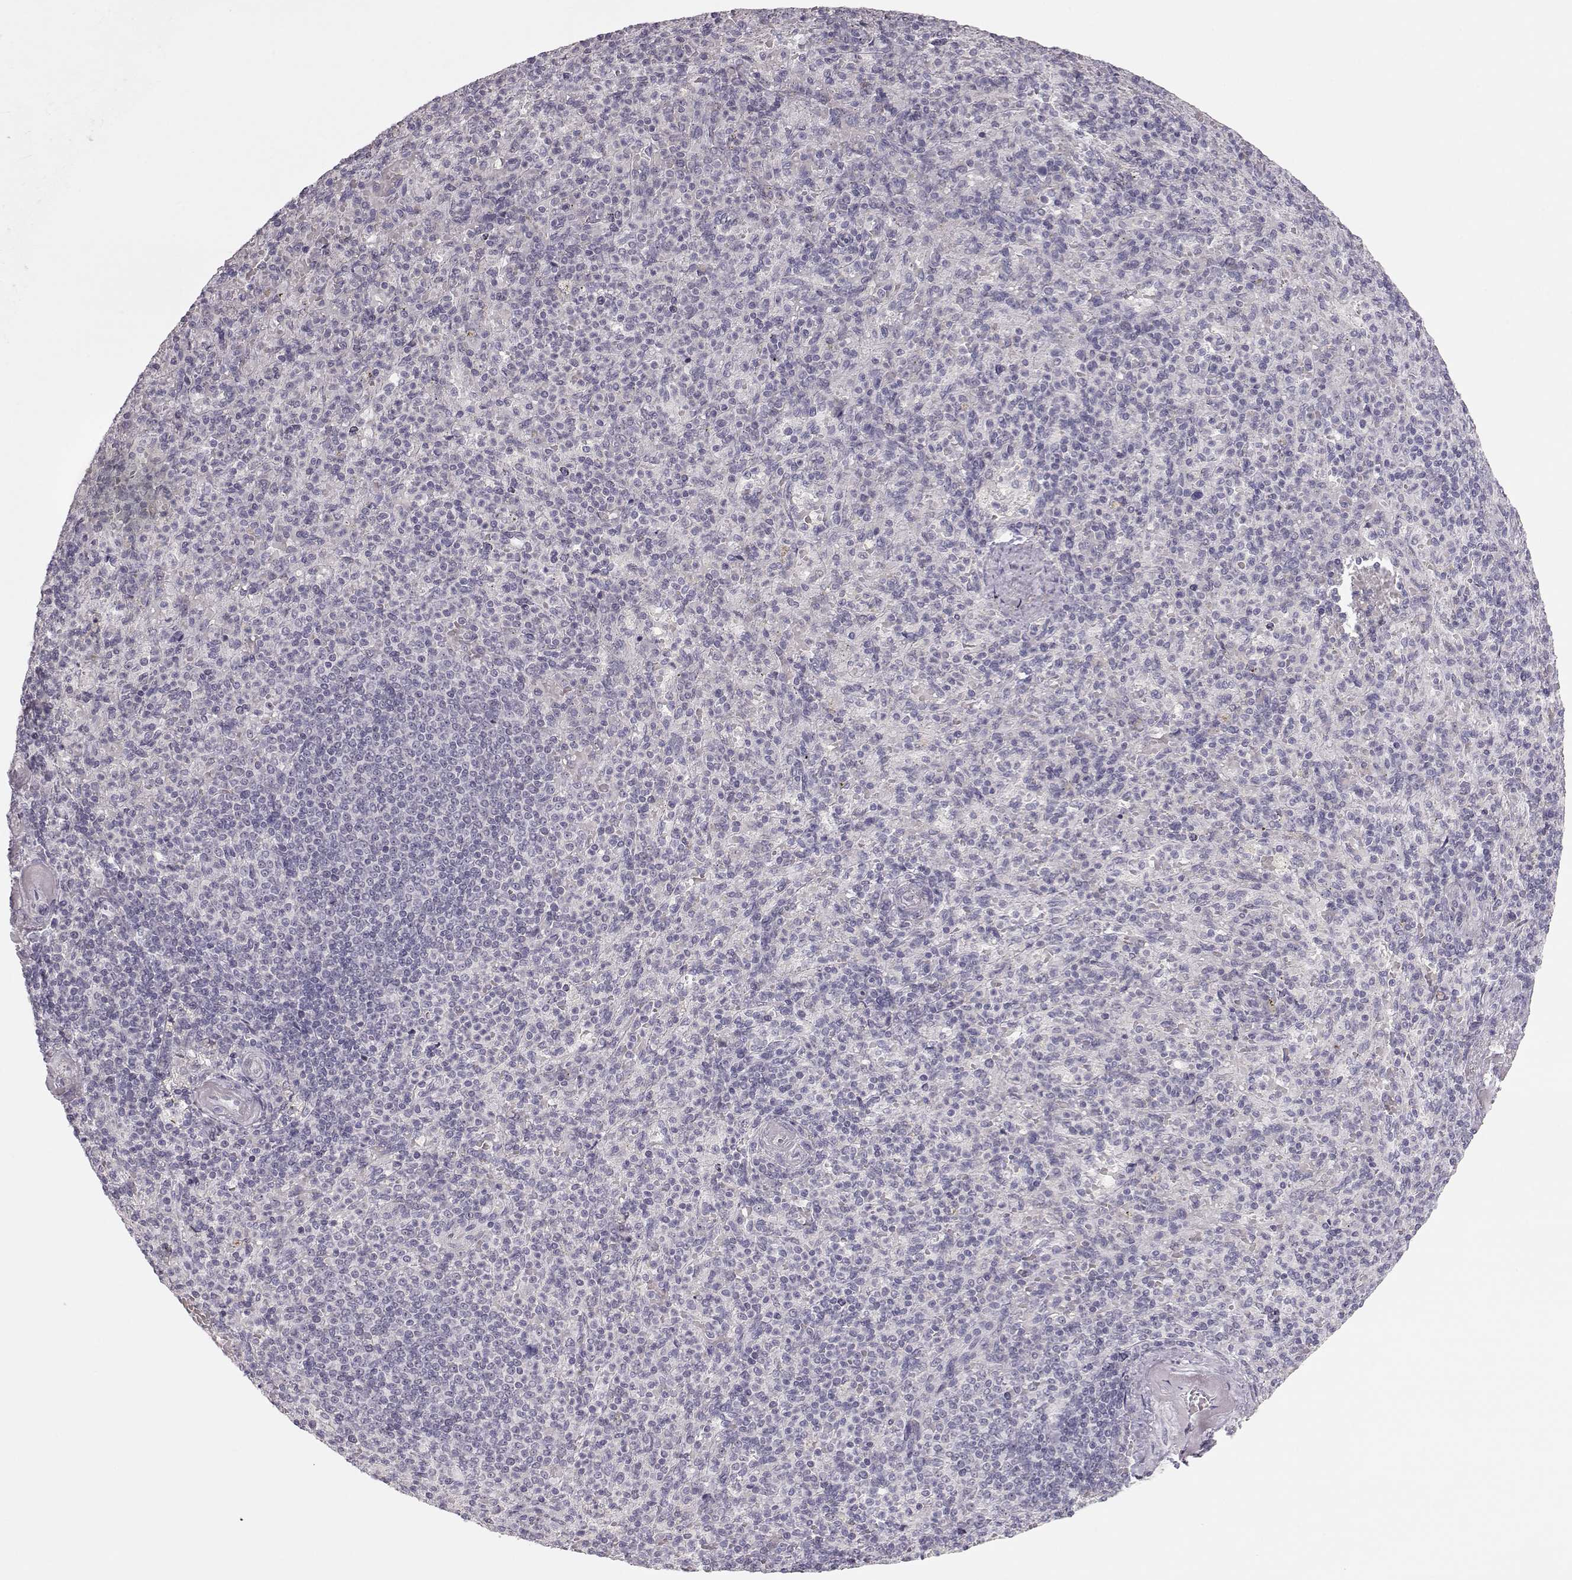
{"staining": {"intensity": "negative", "quantity": "none", "location": "none"}, "tissue": "spleen", "cell_type": "Cells in red pulp", "image_type": "normal", "snomed": [{"axis": "morphology", "description": "Normal tissue, NOS"}, {"axis": "topography", "description": "Spleen"}], "caption": "Immunohistochemistry micrograph of unremarkable spleen stained for a protein (brown), which shows no staining in cells in red pulp.", "gene": "FAM205A", "patient": {"sex": "female", "age": 74}}